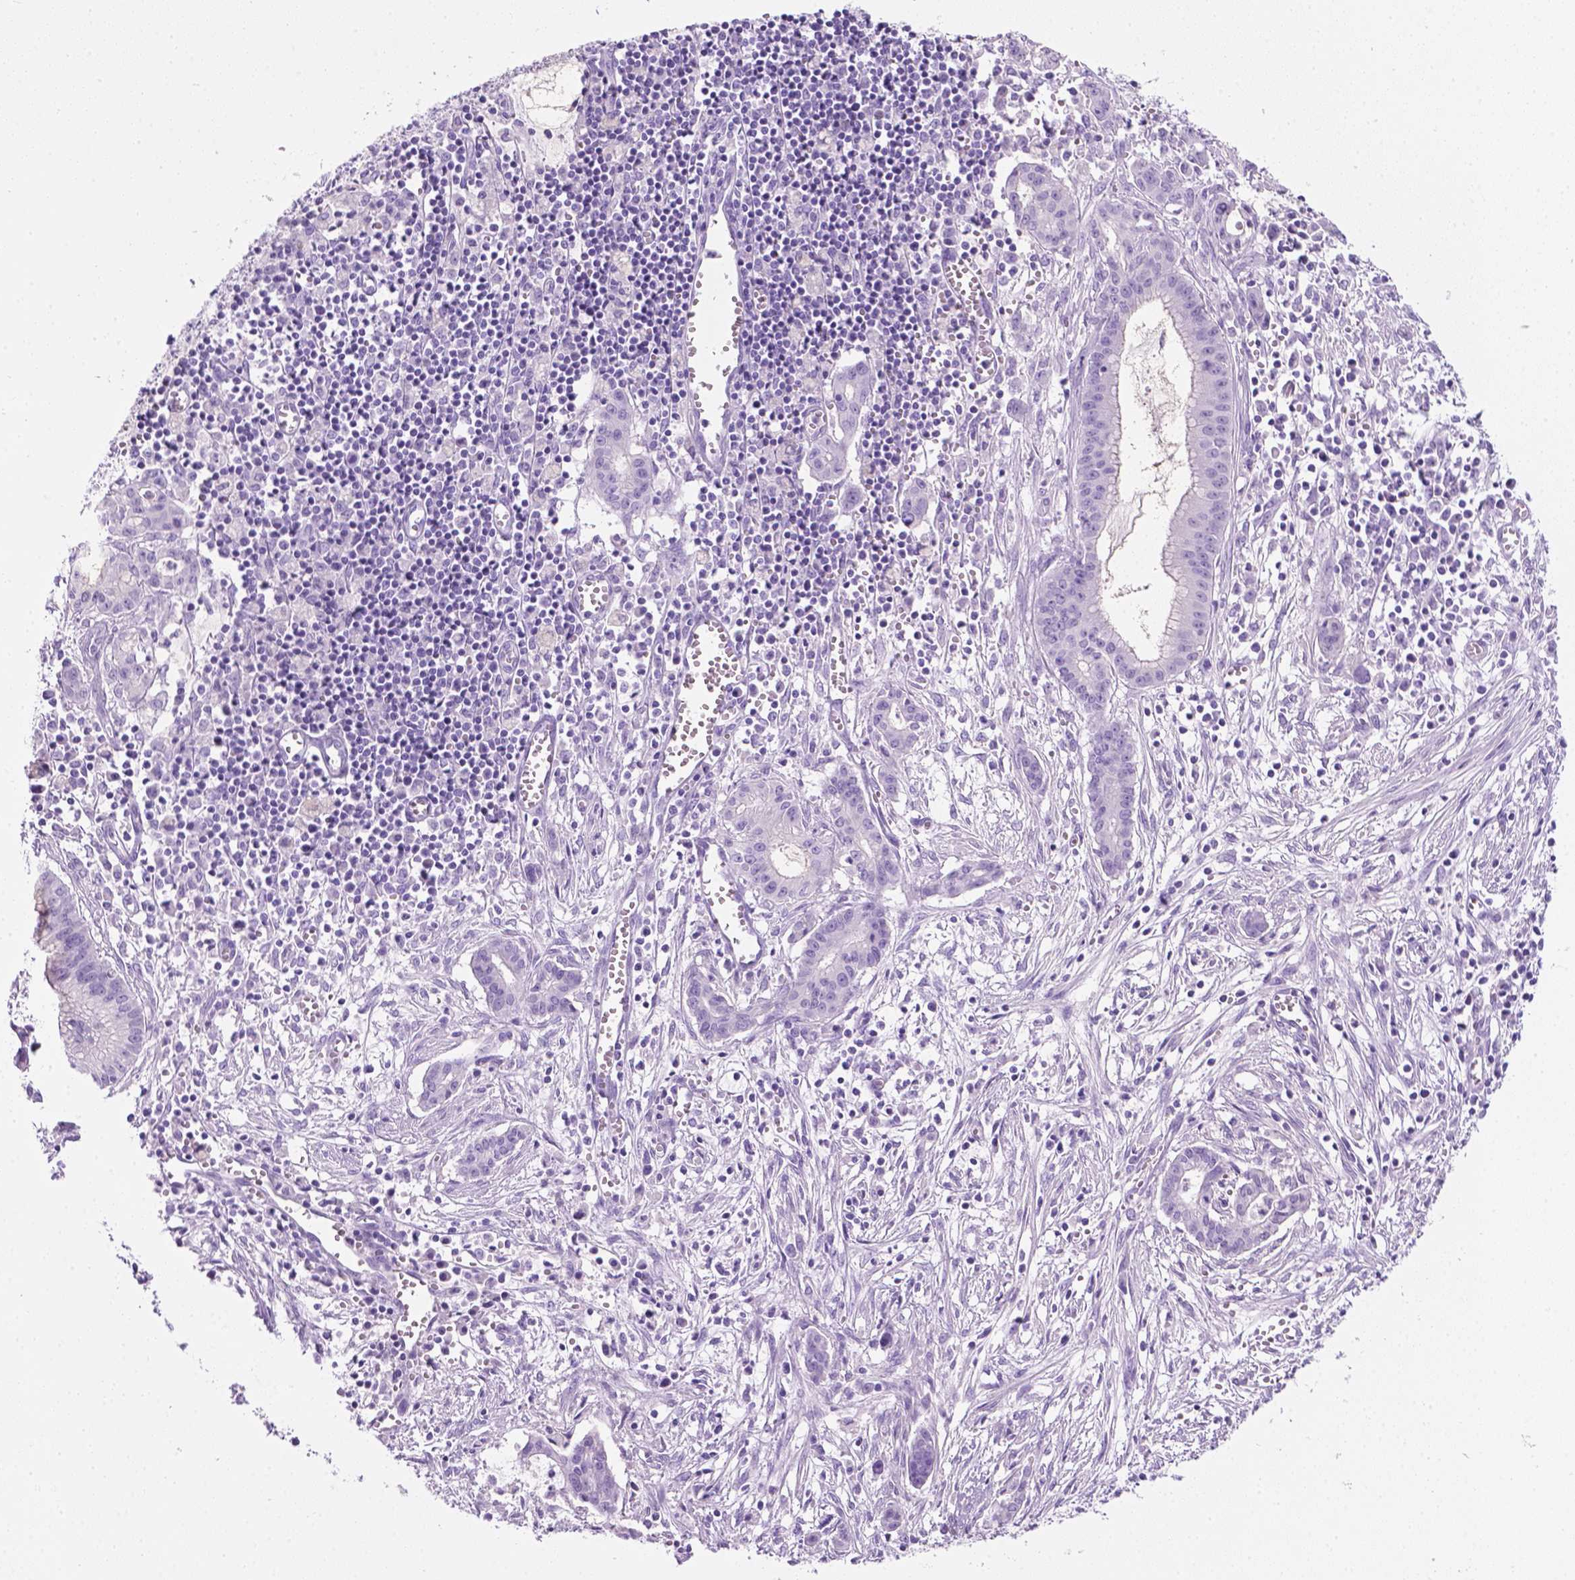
{"staining": {"intensity": "negative", "quantity": "none", "location": "none"}, "tissue": "pancreatic cancer", "cell_type": "Tumor cells", "image_type": "cancer", "snomed": [{"axis": "morphology", "description": "Adenocarcinoma, NOS"}, {"axis": "topography", "description": "Pancreas"}], "caption": "DAB (3,3'-diaminobenzidine) immunohistochemical staining of adenocarcinoma (pancreatic) shows no significant positivity in tumor cells.", "gene": "LELP1", "patient": {"sex": "male", "age": 48}}